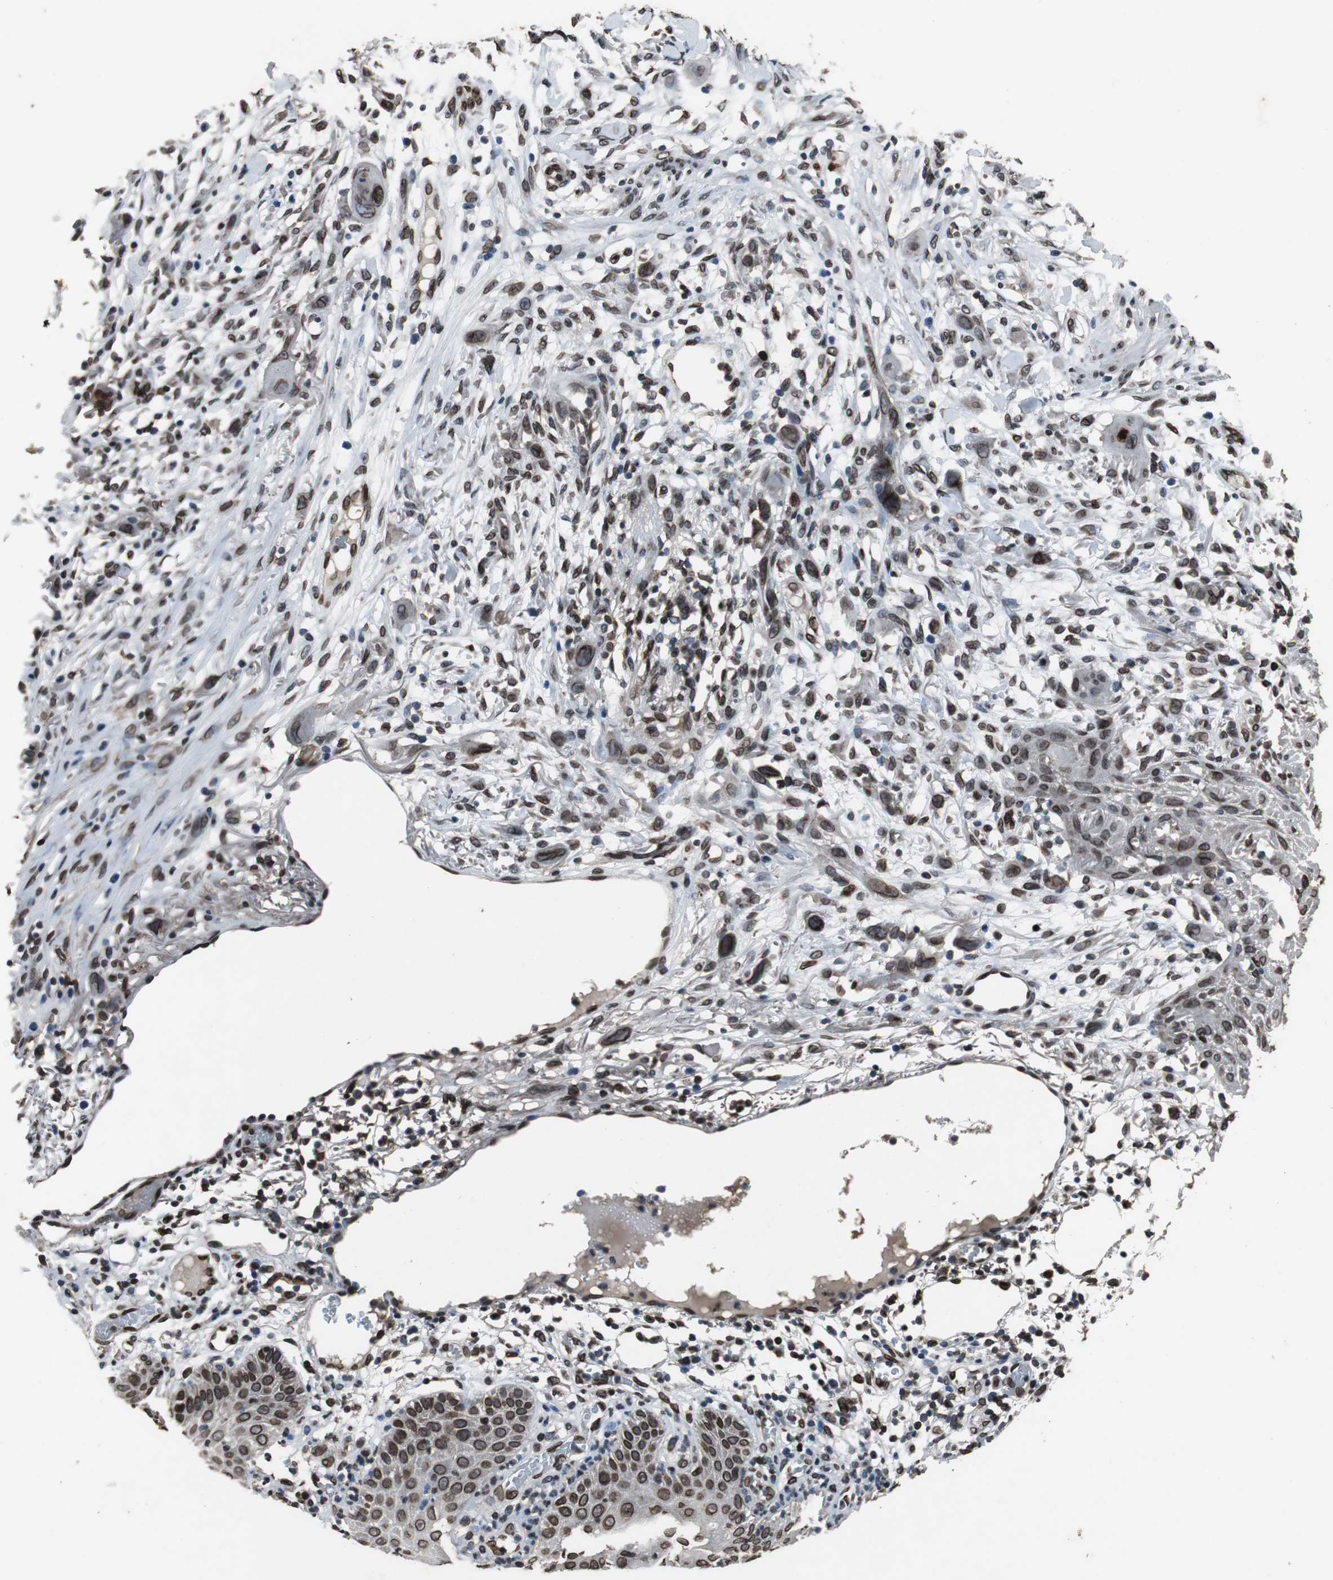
{"staining": {"intensity": "strong", "quantity": ">75%", "location": "cytoplasmic/membranous,nuclear"}, "tissue": "skin cancer", "cell_type": "Tumor cells", "image_type": "cancer", "snomed": [{"axis": "morphology", "description": "Normal tissue, NOS"}, {"axis": "morphology", "description": "Squamous cell carcinoma, NOS"}, {"axis": "topography", "description": "Skin"}], "caption": "The histopathology image exhibits a brown stain indicating the presence of a protein in the cytoplasmic/membranous and nuclear of tumor cells in skin cancer.", "gene": "LMNA", "patient": {"sex": "female", "age": 59}}